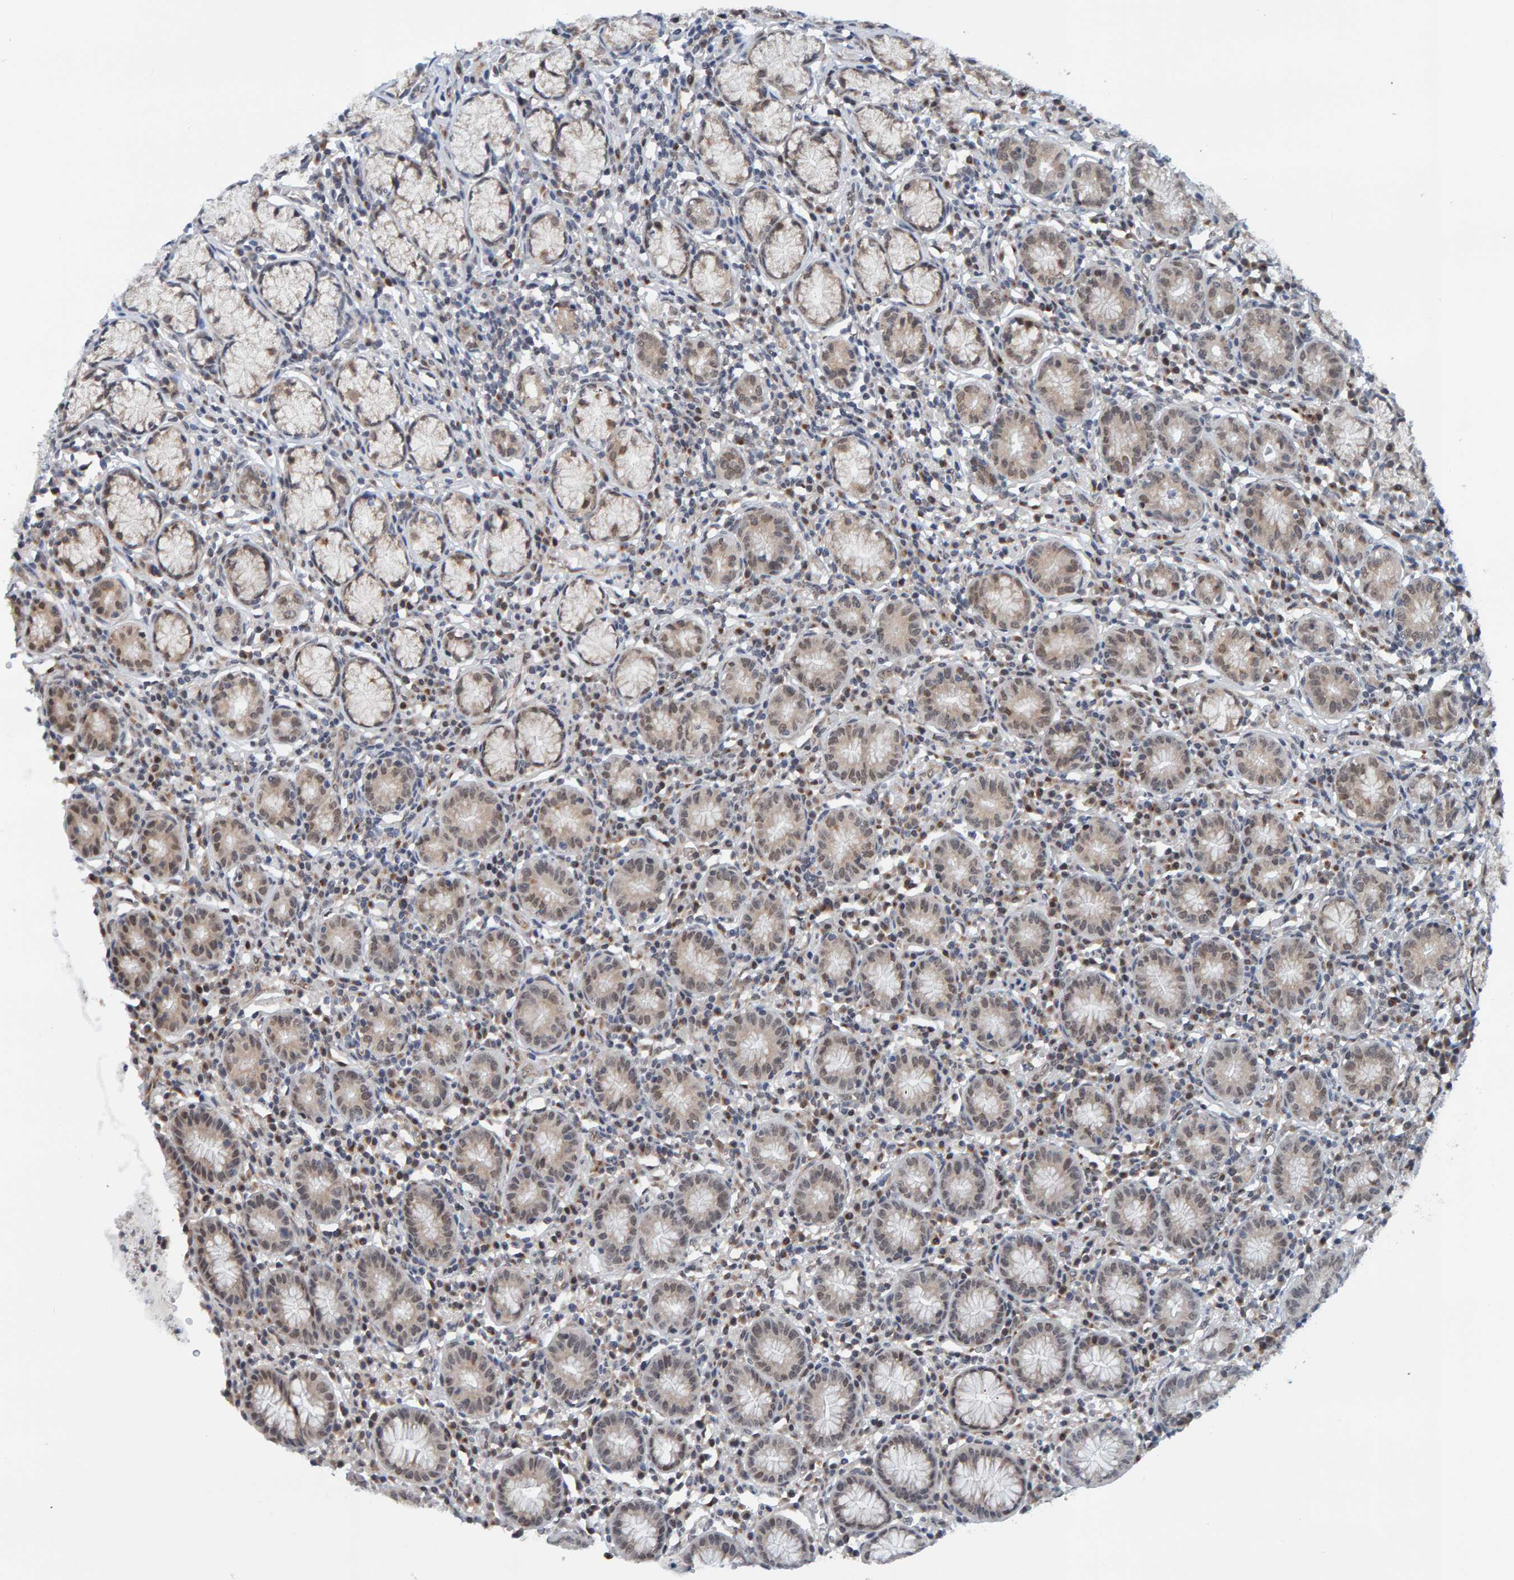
{"staining": {"intensity": "moderate", "quantity": ">75%", "location": "cytoplasmic/membranous,nuclear"}, "tissue": "stomach", "cell_type": "Glandular cells", "image_type": "normal", "snomed": [{"axis": "morphology", "description": "Normal tissue, NOS"}, {"axis": "topography", "description": "Stomach"}], "caption": "About >75% of glandular cells in normal human stomach reveal moderate cytoplasmic/membranous,nuclear protein expression as visualized by brown immunohistochemical staining.", "gene": "SCRN2", "patient": {"sex": "male", "age": 55}}